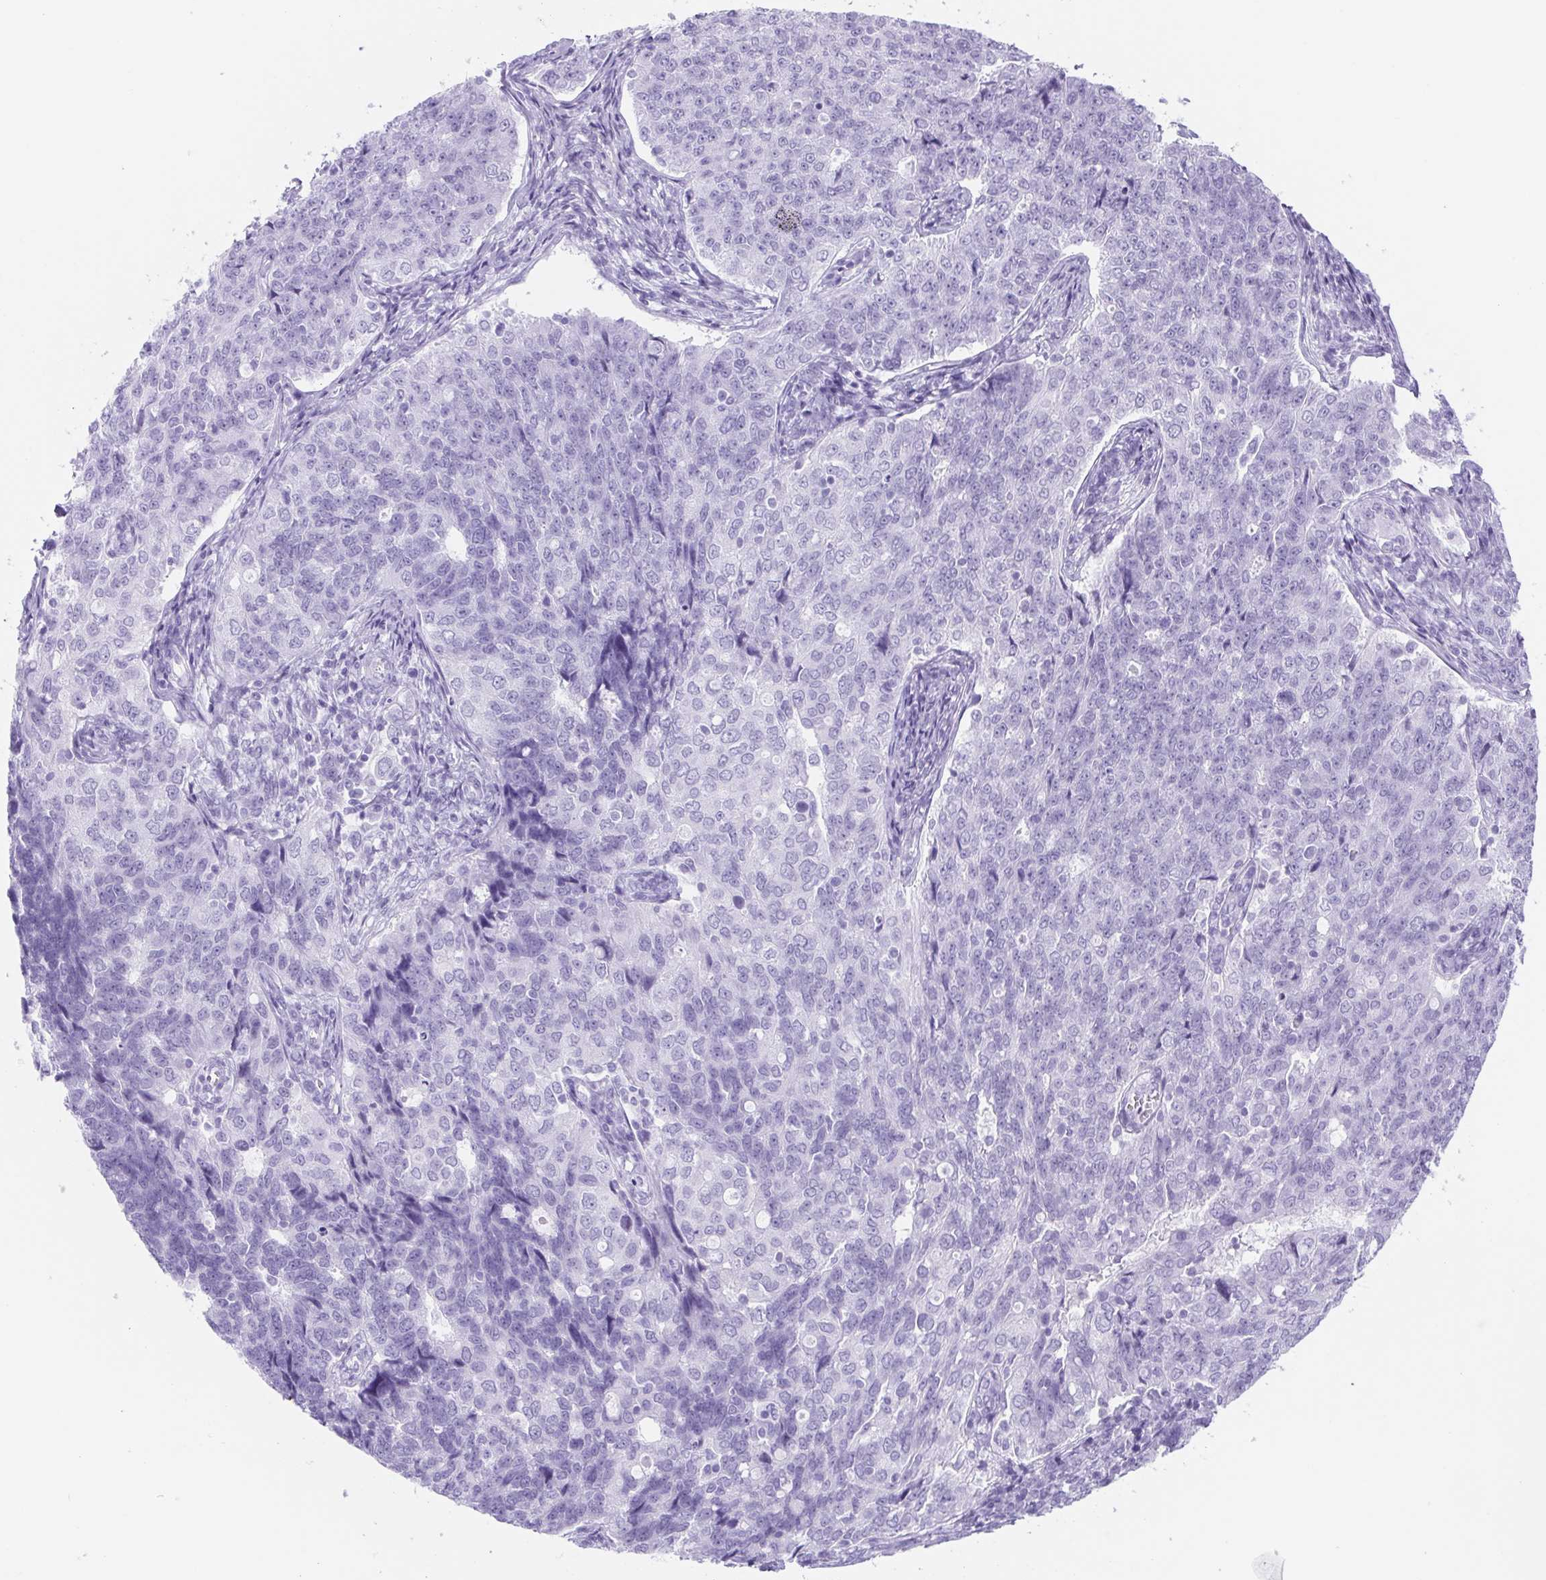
{"staining": {"intensity": "negative", "quantity": "none", "location": "none"}, "tissue": "endometrial cancer", "cell_type": "Tumor cells", "image_type": "cancer", "snomed": [{"axis": "morphology", "description": "Adenocarcinoma, NOS"}, {"axis": "topography", "description": "Endometrium"}], "caption": "Immunohistochemistry (IHC) image of neoplastic tissue: human adenocarcinoma (endometrial) stained with DAB (3,3'-diaminobenzidine) displays no significant protein positivity in tumor cells.", "gene": "CYP21A2", "patient": {"sex": "female", "age": 43}}